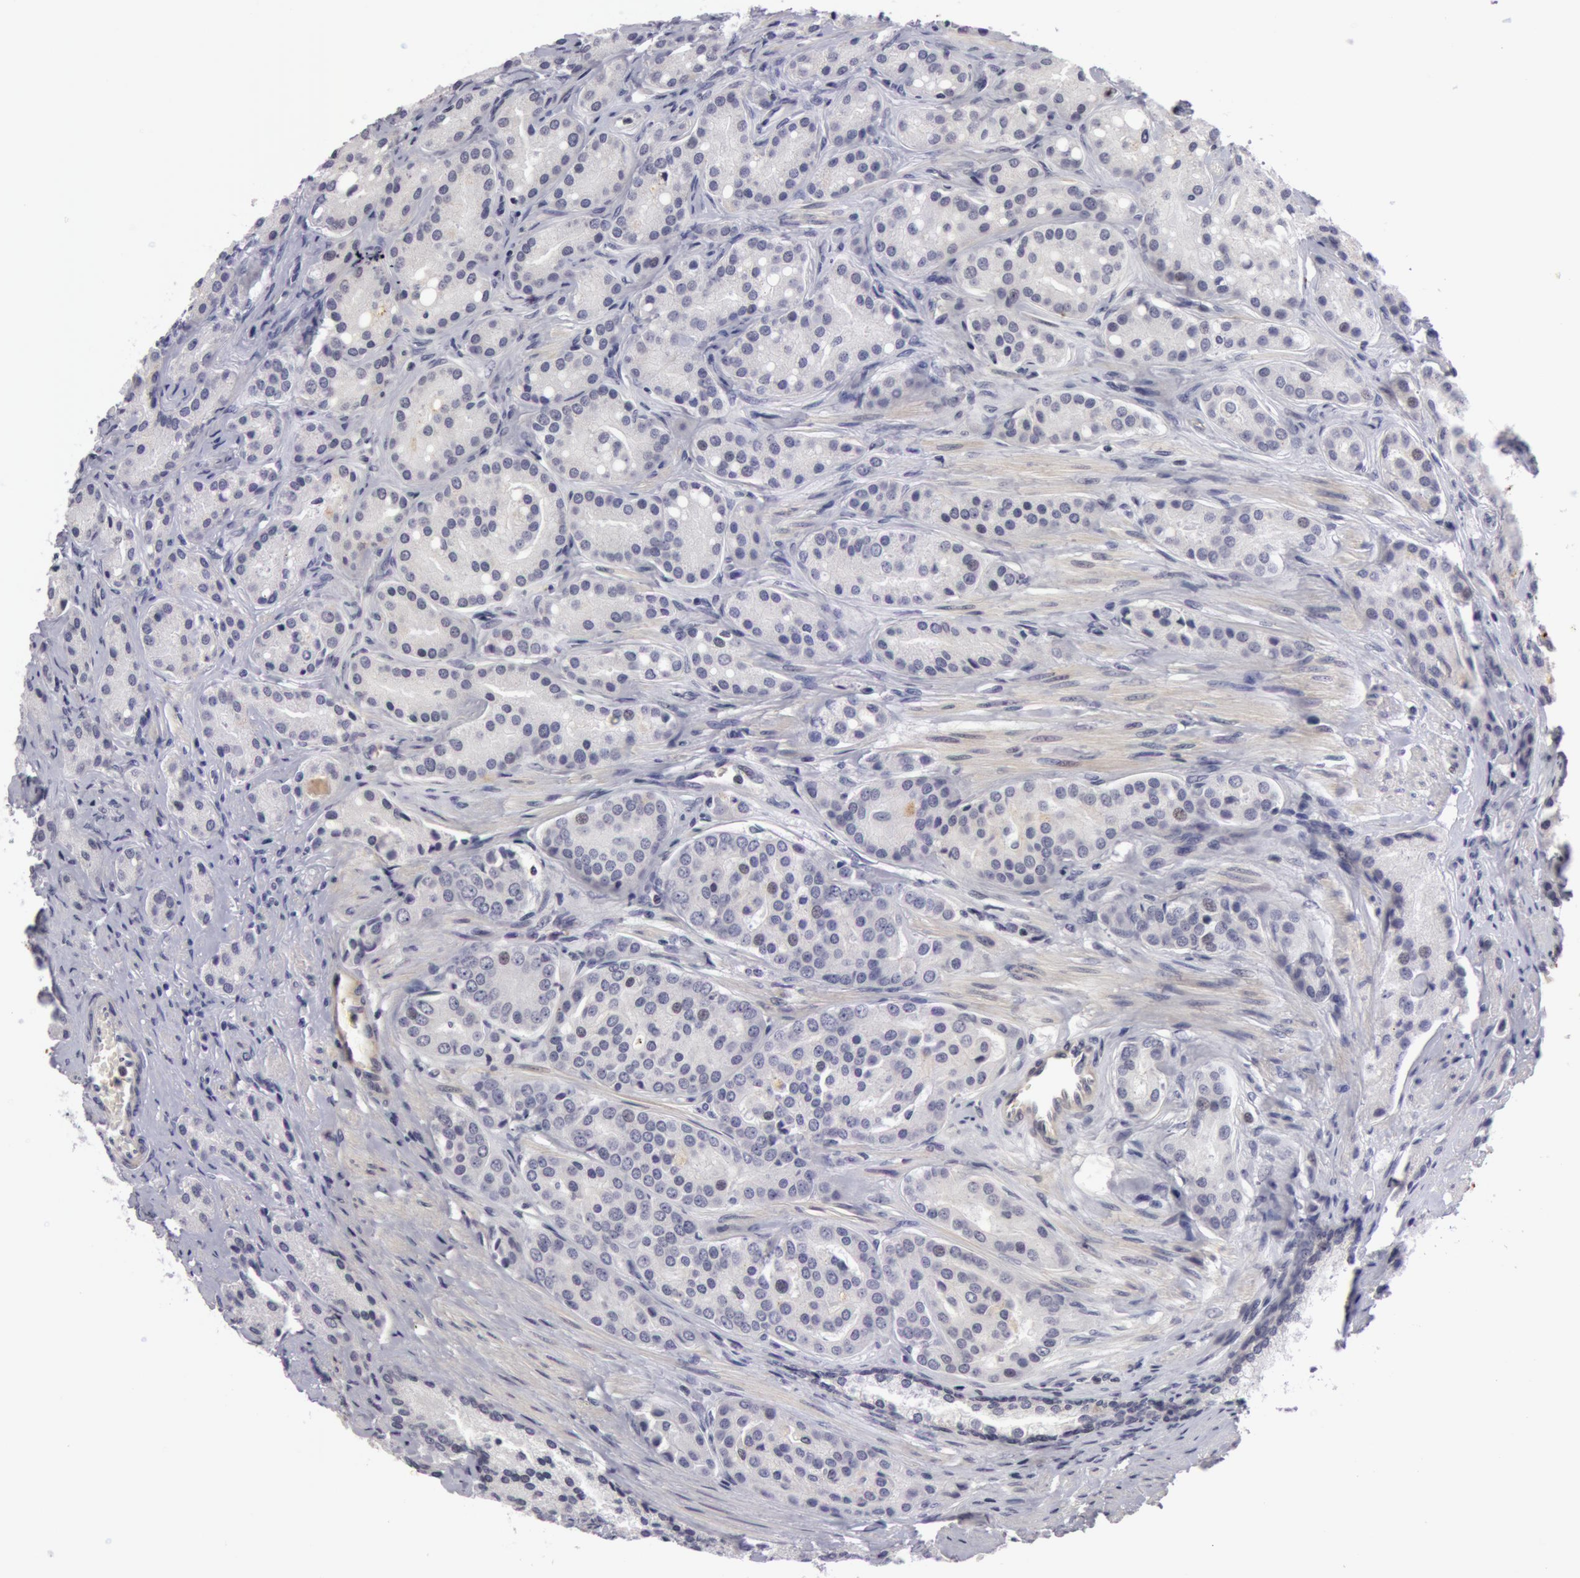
{"staining": {"intensity": "negative", "quantity": "none", "location": "none"}, "tissue": "prostate cancer", "cell_type": "Tumor cells", "image_type": "cancer", "snomed": [{"axis": "morphology", "description": "Adenocarcinoma, High grade"}, {"axis": "topography", "description": "Prostate"}], "caption": "High magnification brightfield microscopy of prostate high-grade adenocarcinoma stained with DAB (brown) and counterstained with hematoxylin (blue): tumor cells show no significant staining.", "gene": "NLGN4X", "patient": {"sex": "male", "age": 64}}